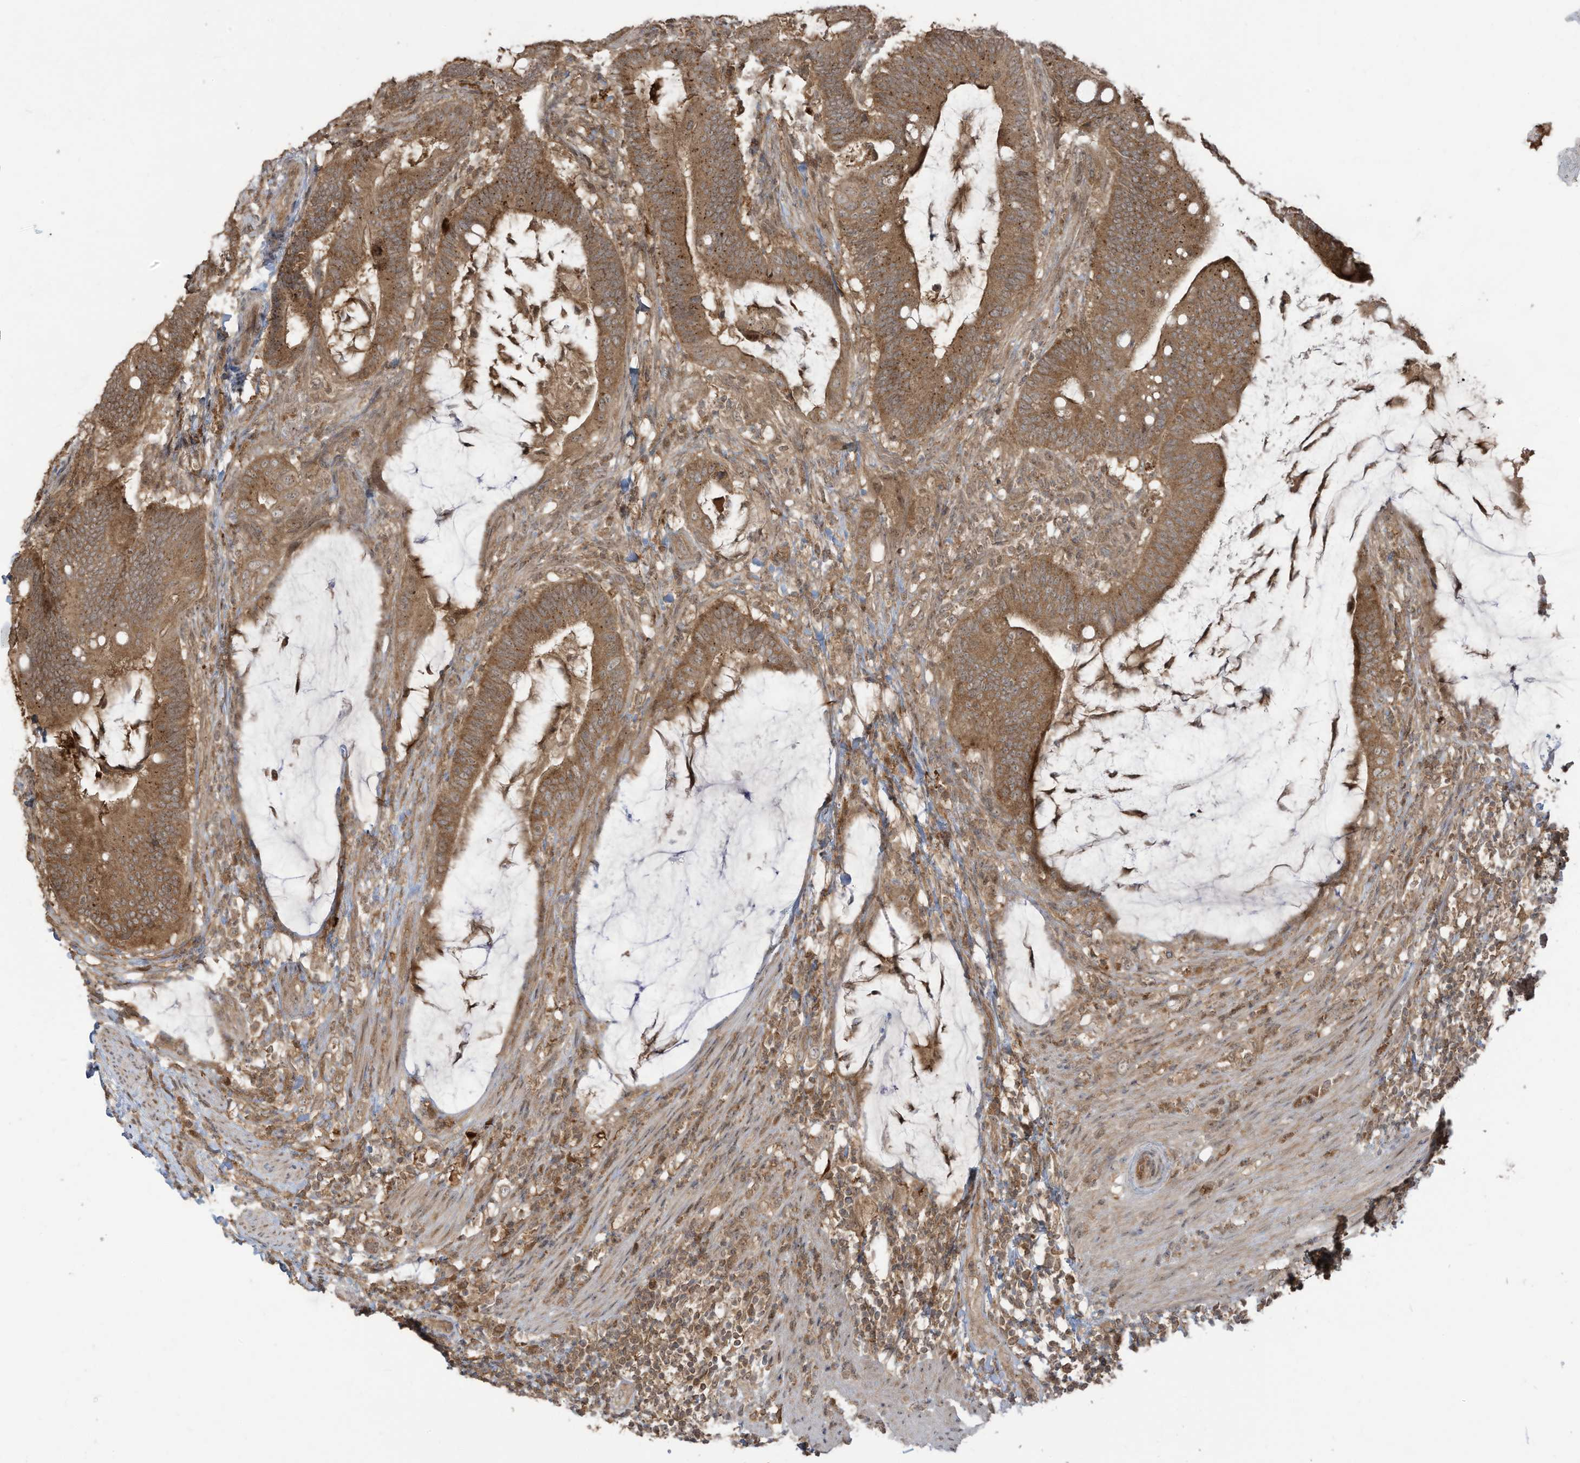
{"staining": {"intensity": "moderate", "quantity": ">75%", "location": "cytoplasmic/membranous"}, "tissue": "colorectal cancer", "cell_type": "Tumor cells", "image_type": "cancer", "snomed": [{"axis": "morphology", "description": "Adenocarcinoma, NOS"}, {"axis": "topography", "description": "Colon"}], "caption": "The micrograph displays a brown stain indicating the presence of a protein in the cytoplasmic/membranous of tumor cells in colorectal adenocarcinoma.", "gene": "CARF", "patient": {"sex": "female", "age": 66}}